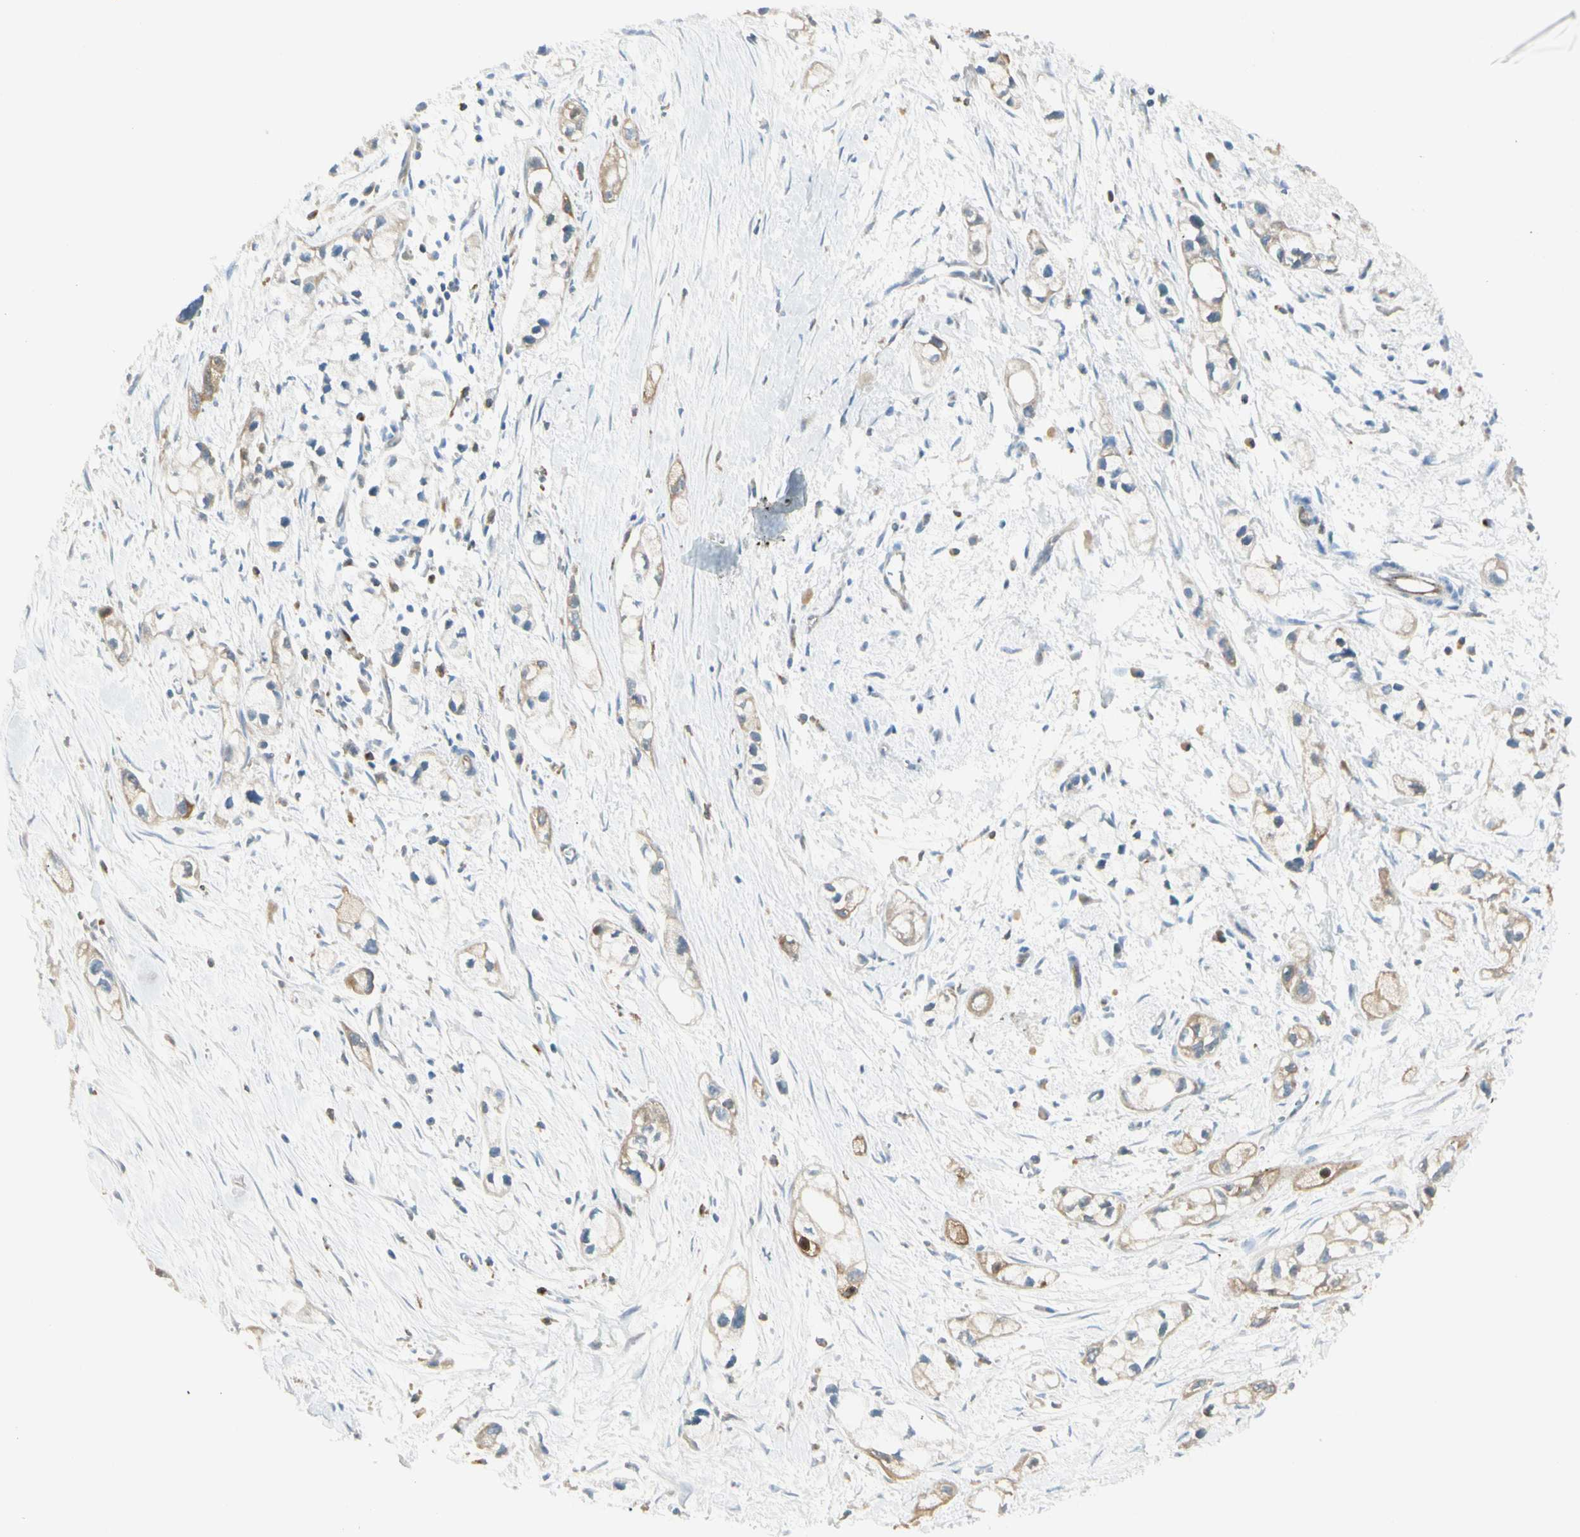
{"staining": {"intensity": "weak", "quantity": ">75%", "location": "cytoplasmic/membranous"}, "tissue": "pancreatic cancer", "cell_type": "Tumor cells", "image_type": "cancer", "snomed": [{"axis": "morphology", "description": "Adenocarcinoma, NOS"}, {"axis": "topography", "description": "Pancreas"}], "caption": "High-magnification brightfield microscopy of pancreatic cancer (adenocarcinoma) stained with DAB (3,3'-diaminobenzidine) (brown) and counterstained with hematoxylin (blue). tumor cells exhibit weak cytoplasmic/membranous expression is appreciated in approximately>75% of cells.", "gene": "LPCAT2", "patient": {"sex": "male", "age": 74}}